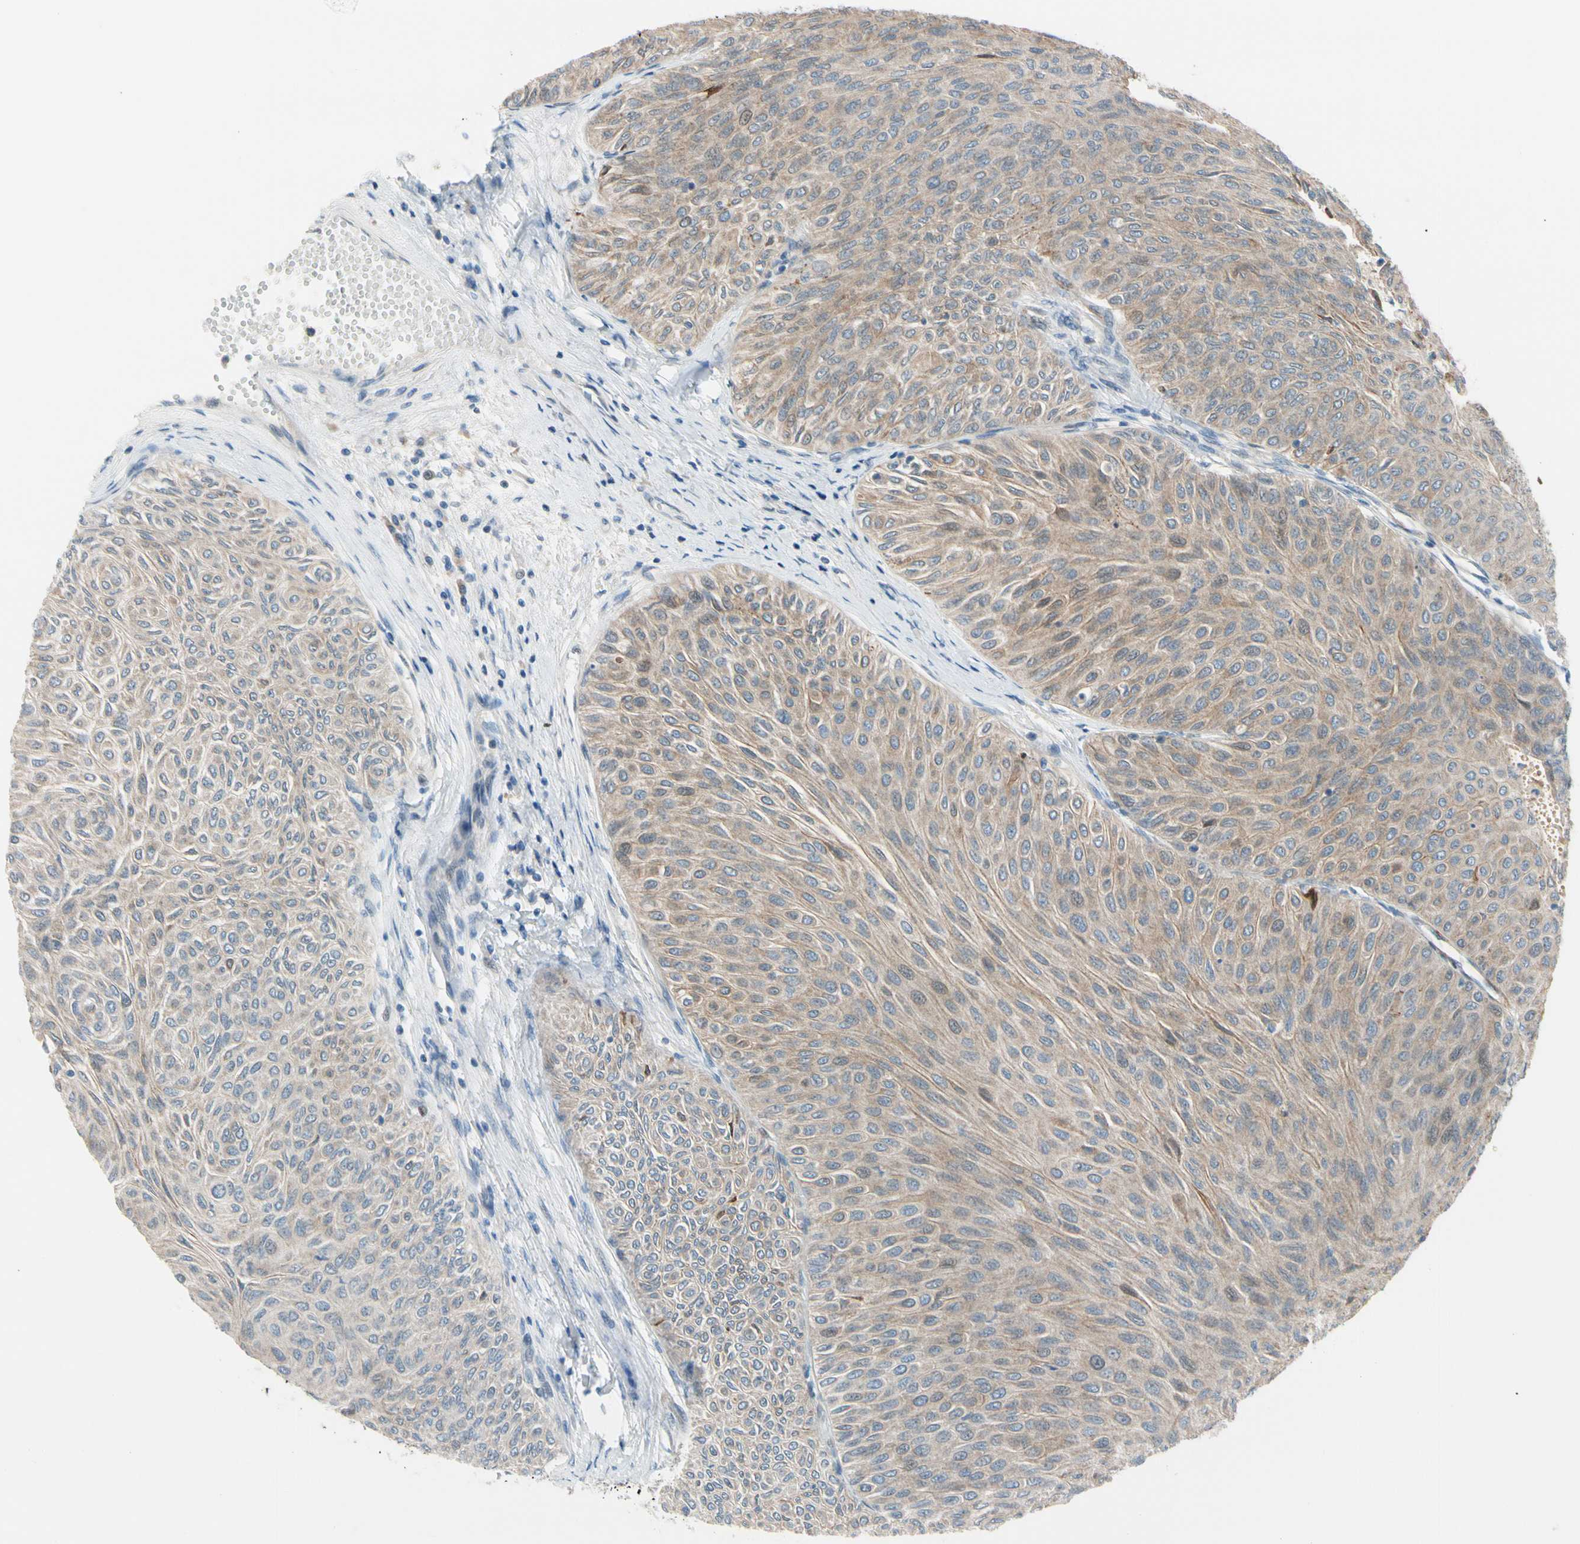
{"staining": {"intensity": "moderate", "quantity": ">75%", "location": "cytoplasmic/membranous"}, "tissue": "urothelial cancer", "cell_type": "Tumor cells", "image_type": "cancer", "snomed": [{"axis": "morphology", "description": "Urothelial carcinoma, Low grade"}, {"axis": "topography", "description": "Urinary bladder"}], "caption": "A medium amount of moderate cytoplasmic/membranous positivity is seen in about >75% of tumor cells in urothelial cancer tissue. (DAB (3,3'-diaminobenzidine) = brown stain, brightfield microscopy at high magnification).", "gene": "CFAP36", "patient": {"sex": "male", "age": 78}}